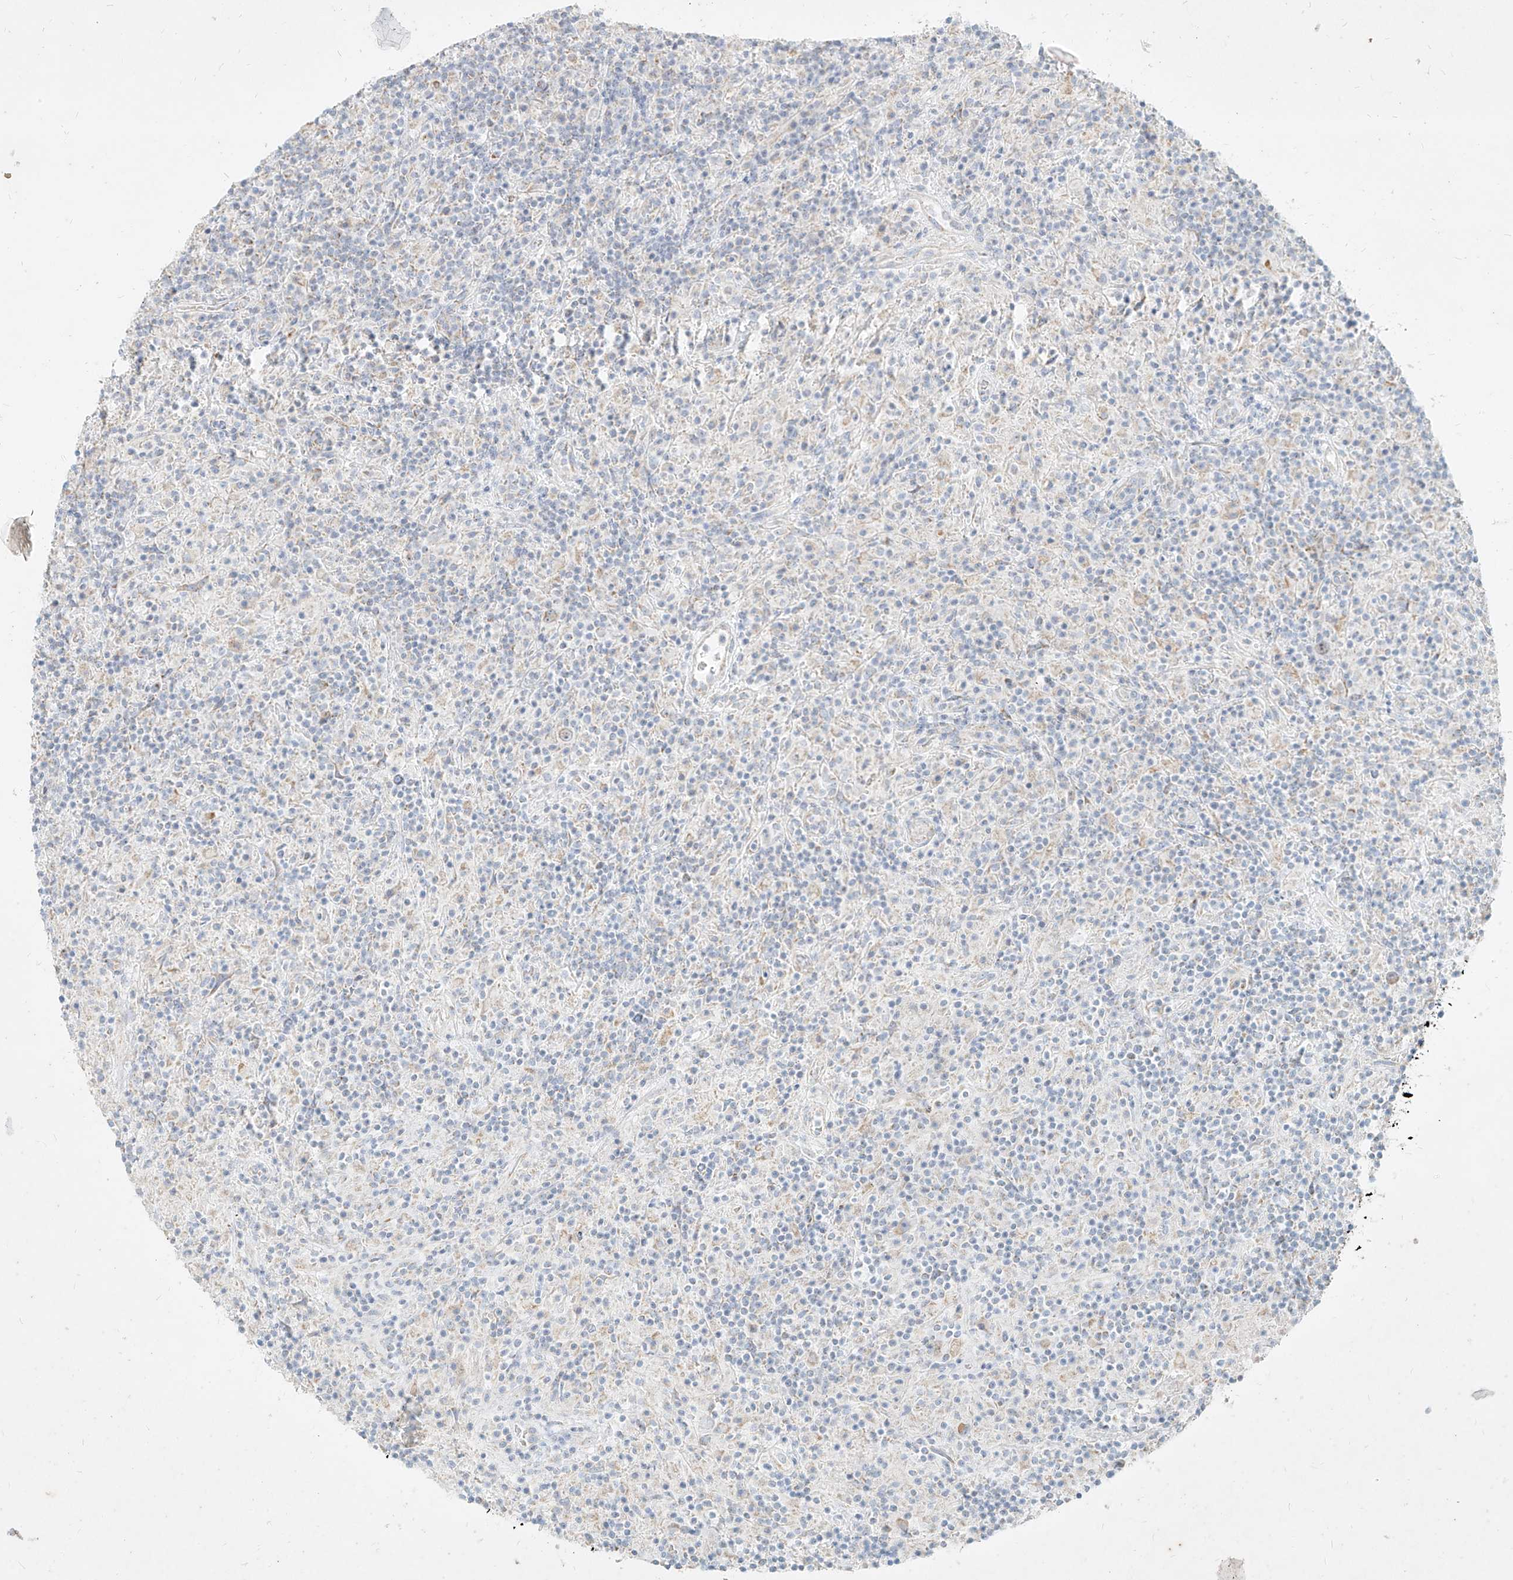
{"staining": {"intensity": "weak", "quantity": "25%-75%", "location": "cytoplasmic/membranous"}, "tissue": "lymphoma", "cell_type": "Tumor cells", "image_type": "cancer", "snomed": [{"axis": "morphology", "description": "Hodgkin's disease, NOS"}, {"axis": "topography", "description": "Lymph node"}], "caption": "A brown stain shows weak cytoplasmic/membranous staining of a protein in human lymphoma tumor cells.", "gene": "MTX2", "patient": {"sex": "male", "age": 70}}